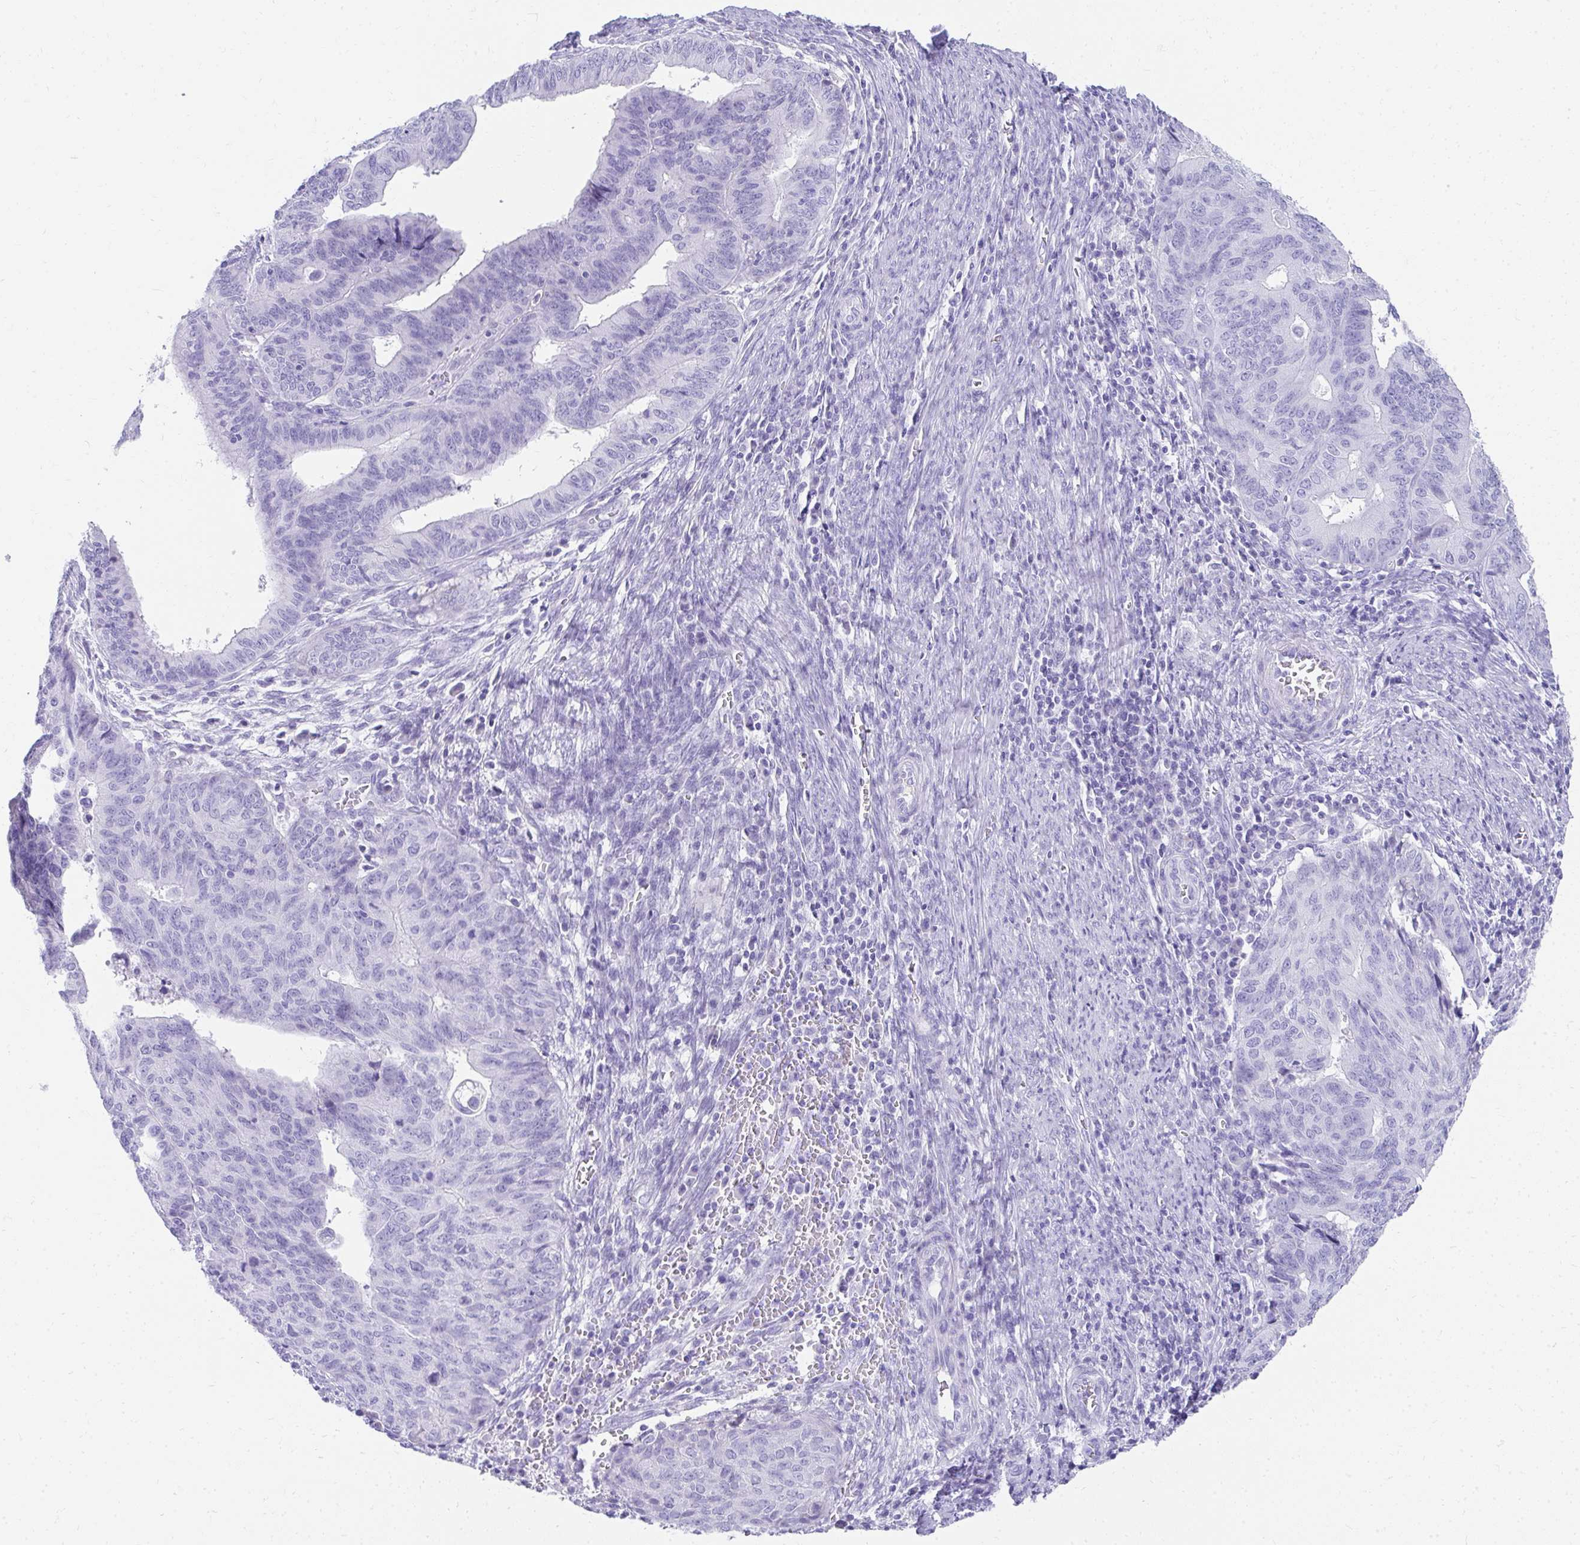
{"staining": {"intensity": "negative", "quantity": "none", "location": "none"}, "tissue": "endometrial cancer", "cell_type": "Tumor cells", "image_type": "cancer", "snomed": [{"axis": "morphology", "description": "Adenocarcinoma, NOS"}, {"axis": "topography", "description": "Endometrium"}], "caption": "Tumor cells show no significant protein expression in endometrial cancer (adenocarcinoma). Brightfield microscopy of immunohistochemistry stained with DAB (3,3'-diaminobenzidine) (brown) and hematoxylin (blue), captured at high magnification.", "gene": "TNNT1", "patient": {"sex": "female", "age": 65}}